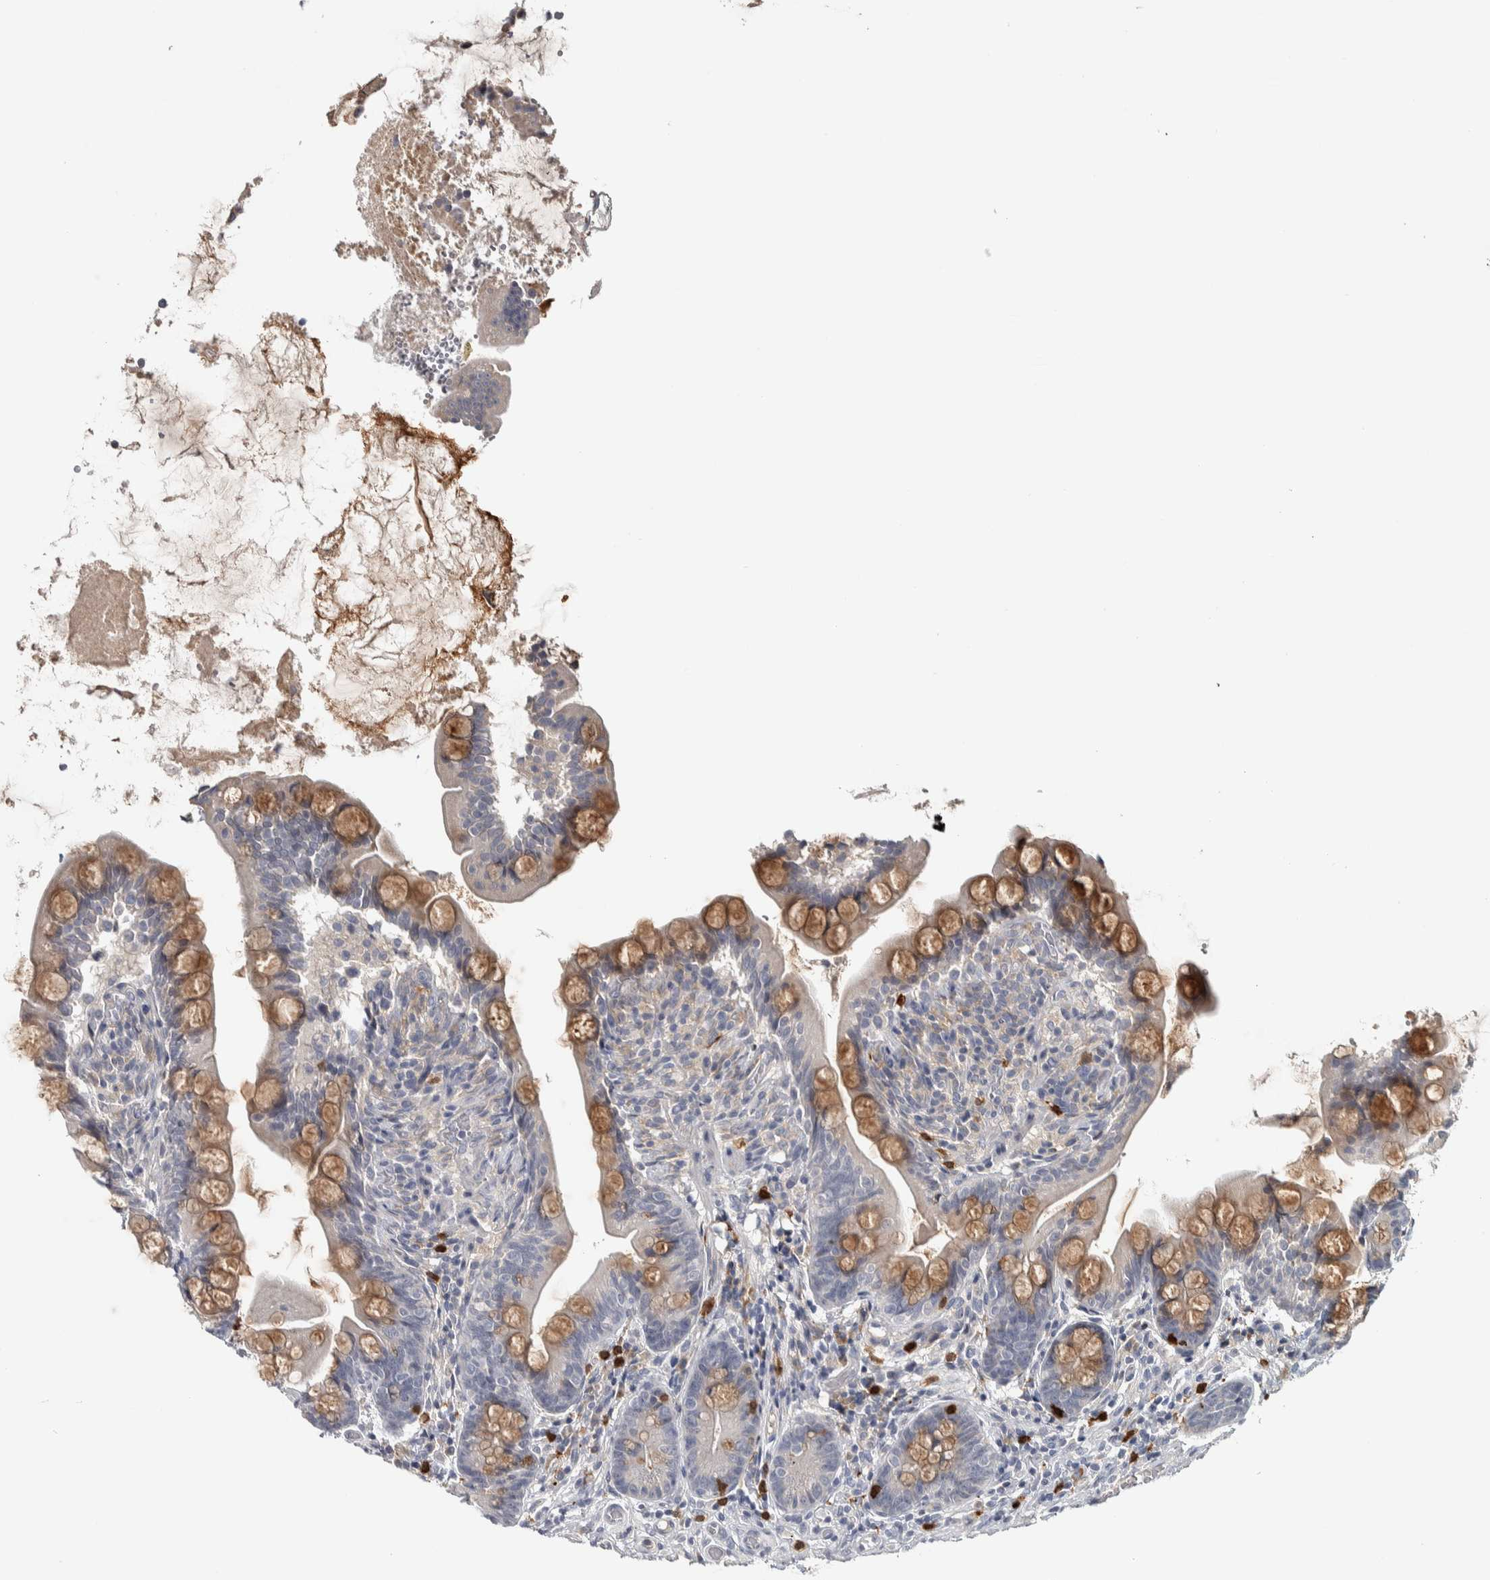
{"staining": {"intensity": "moderate", "quantity": ">75%", "location": "cytoplasmic/membranous"}, "tissue": "small intestine", "cell_type": "Glandular cells", "image_type": "normal", "snomed": [{"axis": "morphology", "description": "Normal tissue, NOS"}, {"axis": "topography", "description": "Small intestine"}], "caption": "Benign small intestine displays moderate cytoplasmic/membranous positivity in about >75% of glandular cells, visualized by immunohistochemistry.", "gene": "ADPRM", "patient": {"sex": "female", "age": 56}}